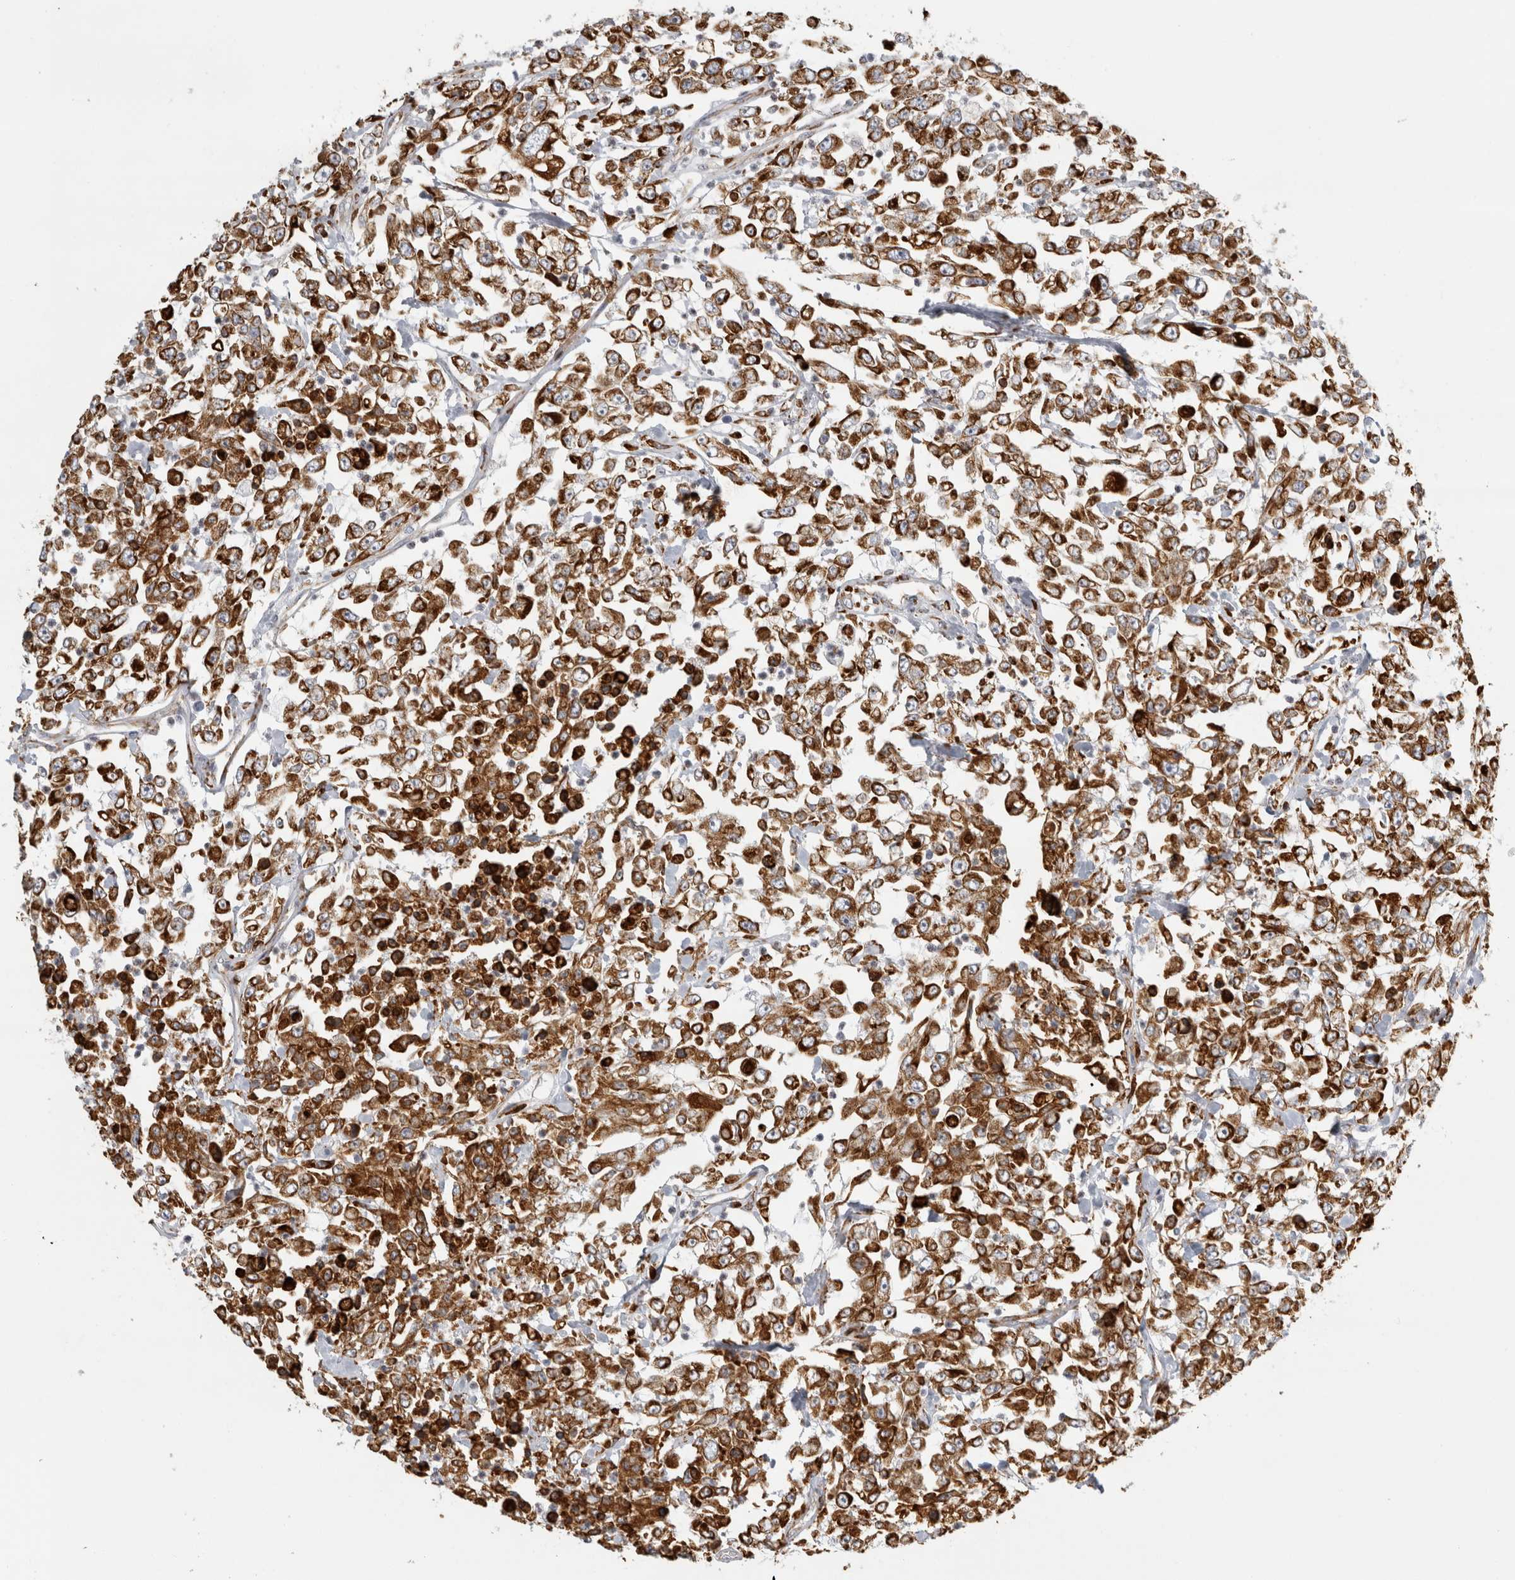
{"staining": {"intensity": "strong", "quantity": ">75%", "location": "cytoplasmic/membranous"}, "tissue": "urothelial cancer", "cell_type": "Tumor cells", "image_type": "cancer", "snomed": [{"axis": "morphology", "description": "Urothelial carcinoma, High grade"}, {"axis": "topography", "description": "Urinary bladder"}], "caption": "Urothelial cancer was stained to show a protein in brown. There is high levels of strong cytoplasmic/membranous expression in about >75% of tumor cells.", "gene": "OSTN", "patient": {"sex": "male", "age": 46}}